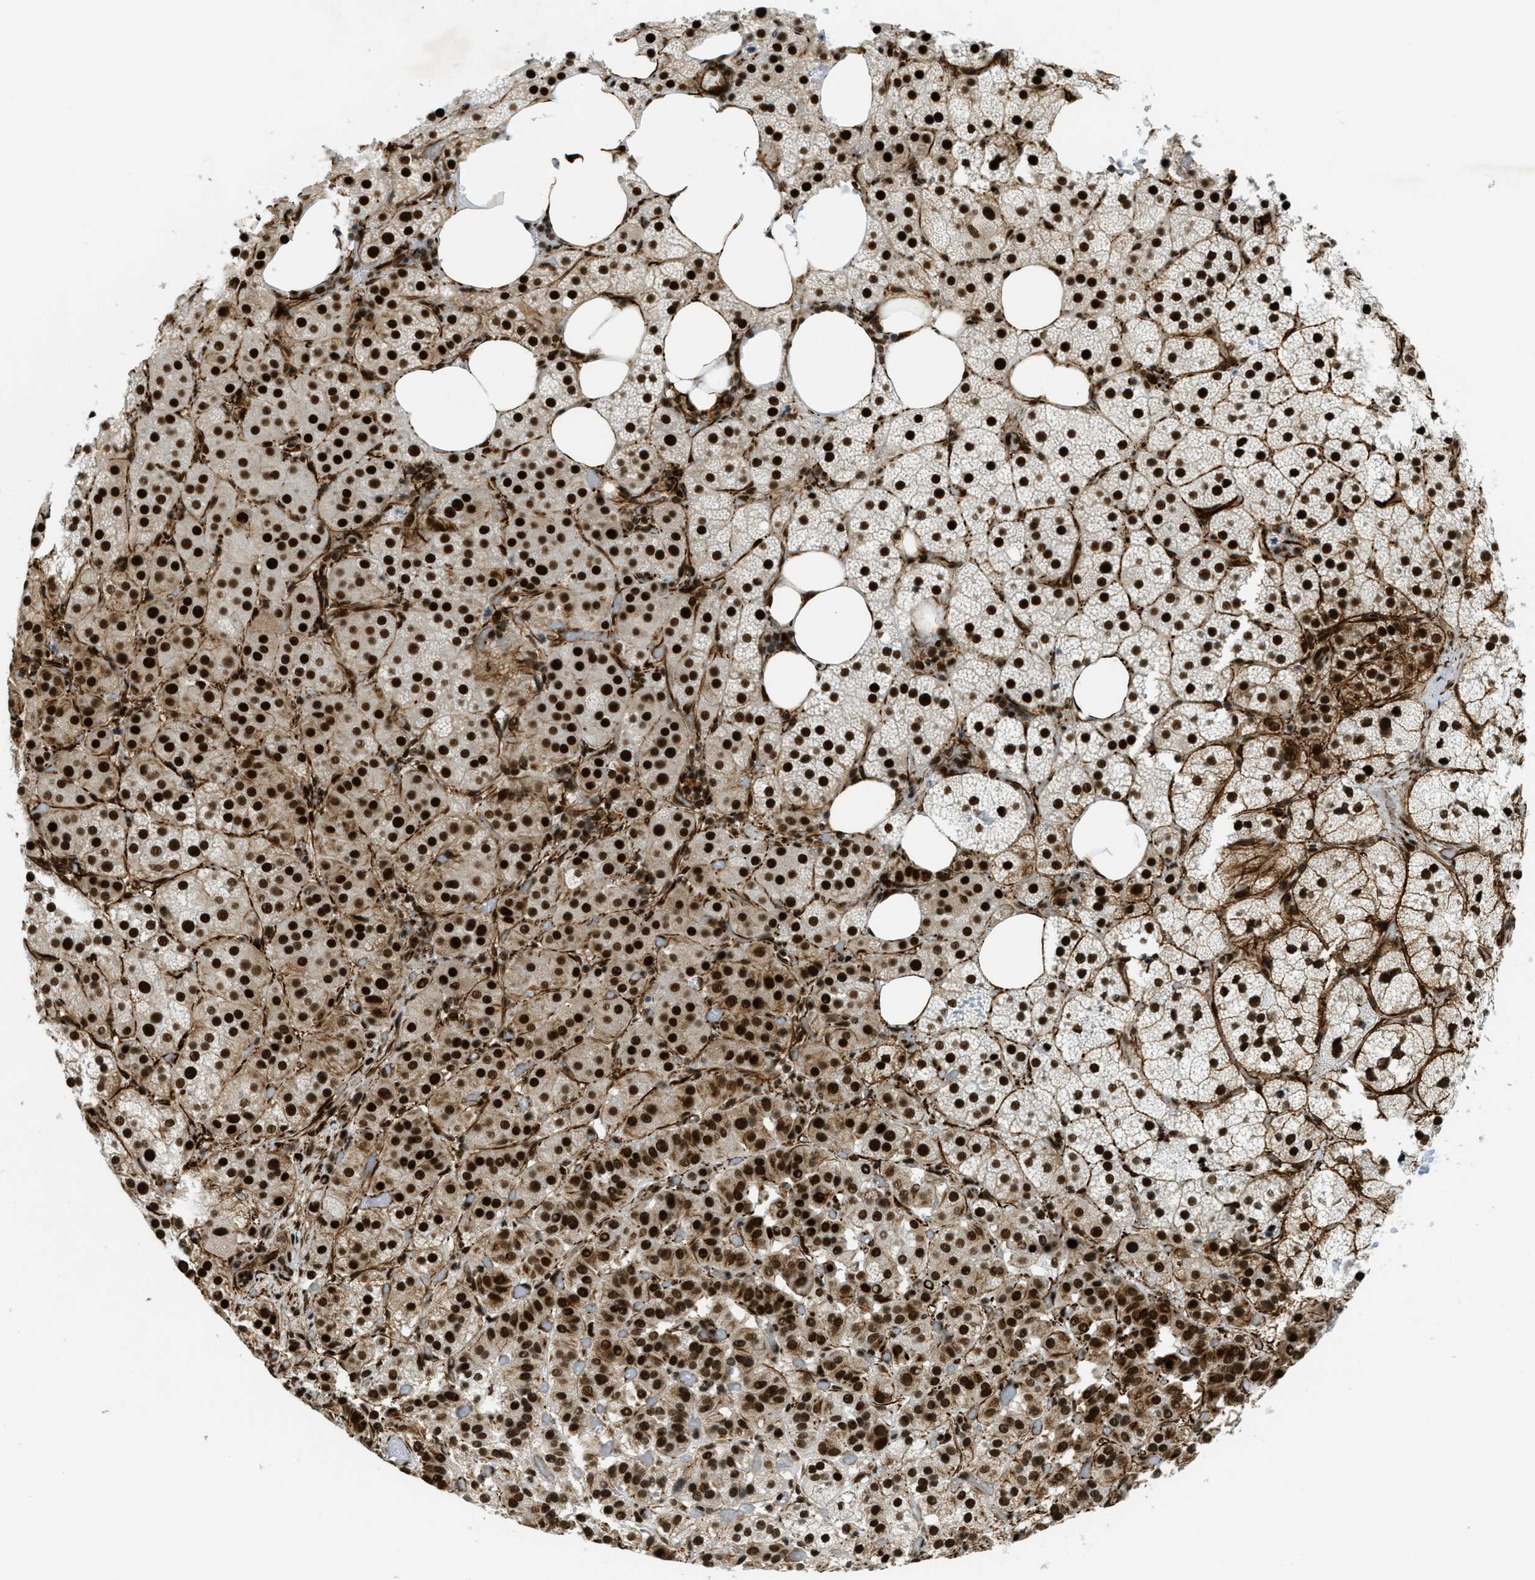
{"staining": {"intensity": "strong", "quantity": ">75%", "location": "nuclear"}, "tissue": "adrenal gland", "cell_type": "Glandular cells", "image_type": "normal", "snomed": [{"axis": "morphology", "description": "Normal tissue, NOS"}, {"axis": "topography", "description": "Adrenal gland"}], "caption": "Brown immunohistochemical staining in normal adrenal gland exhibits strong nuclear staining in about >75% of glandular cells. (brown staining indicates protein expression, while blue staining denotes nuclei).", "gene": "ZFR", "patient": {"sex": "female", "age": 59}}